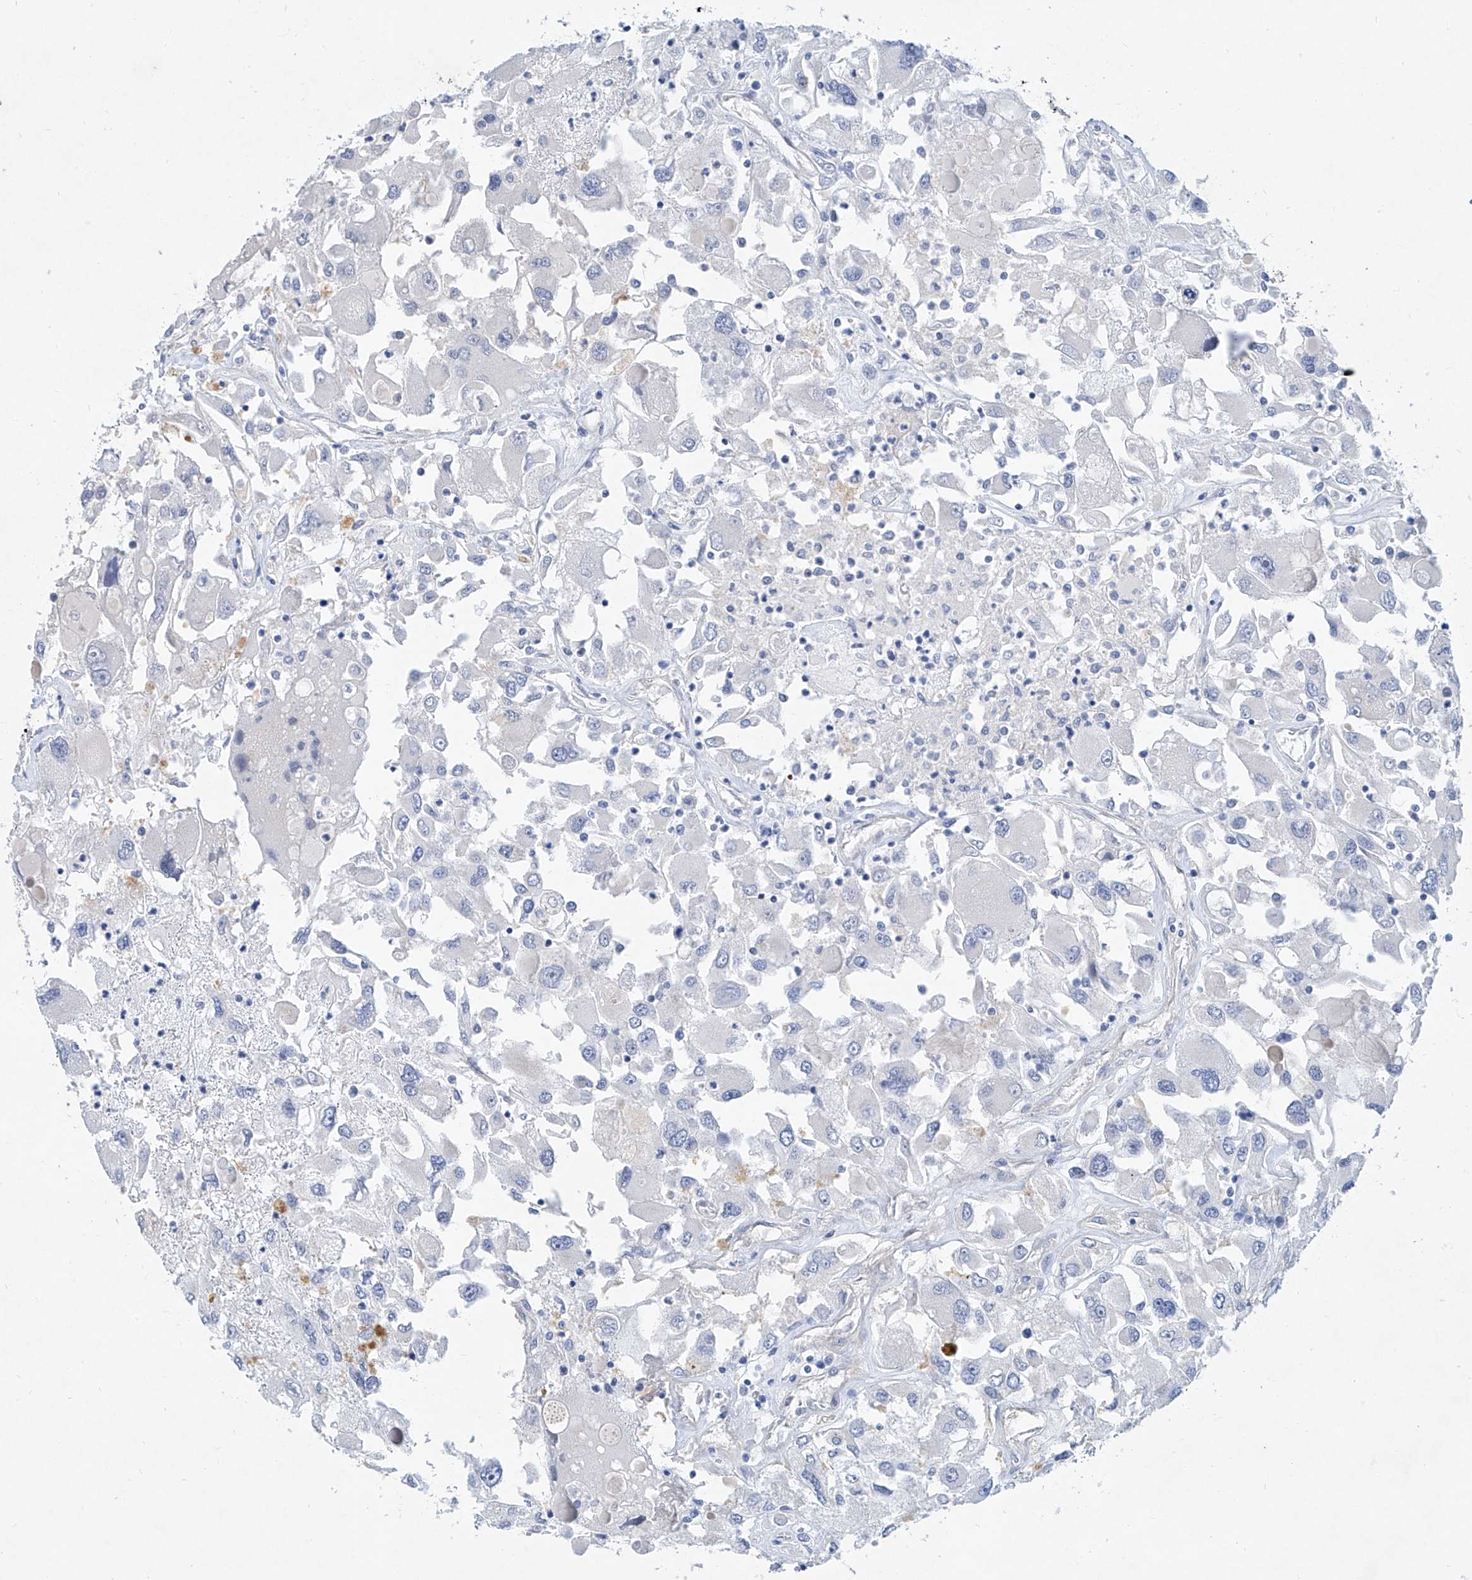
{"staining": {"intensity": "negative", "quantity": "none", "location": "none"}, "tissue": "renal cancer", "cell_type": "Tumor cells", "image_type": "cancer", "snomed": [{"axis": "morphology", "description": "Adenocarcinoma, NOS"}, {"axis": "topography", "description": "Kidney"}], "caption": "An image of human renal cancer is negative for staining in tumor cells.", "gene": "BPTF", "patient": {"sex": "female", "age": 52}}